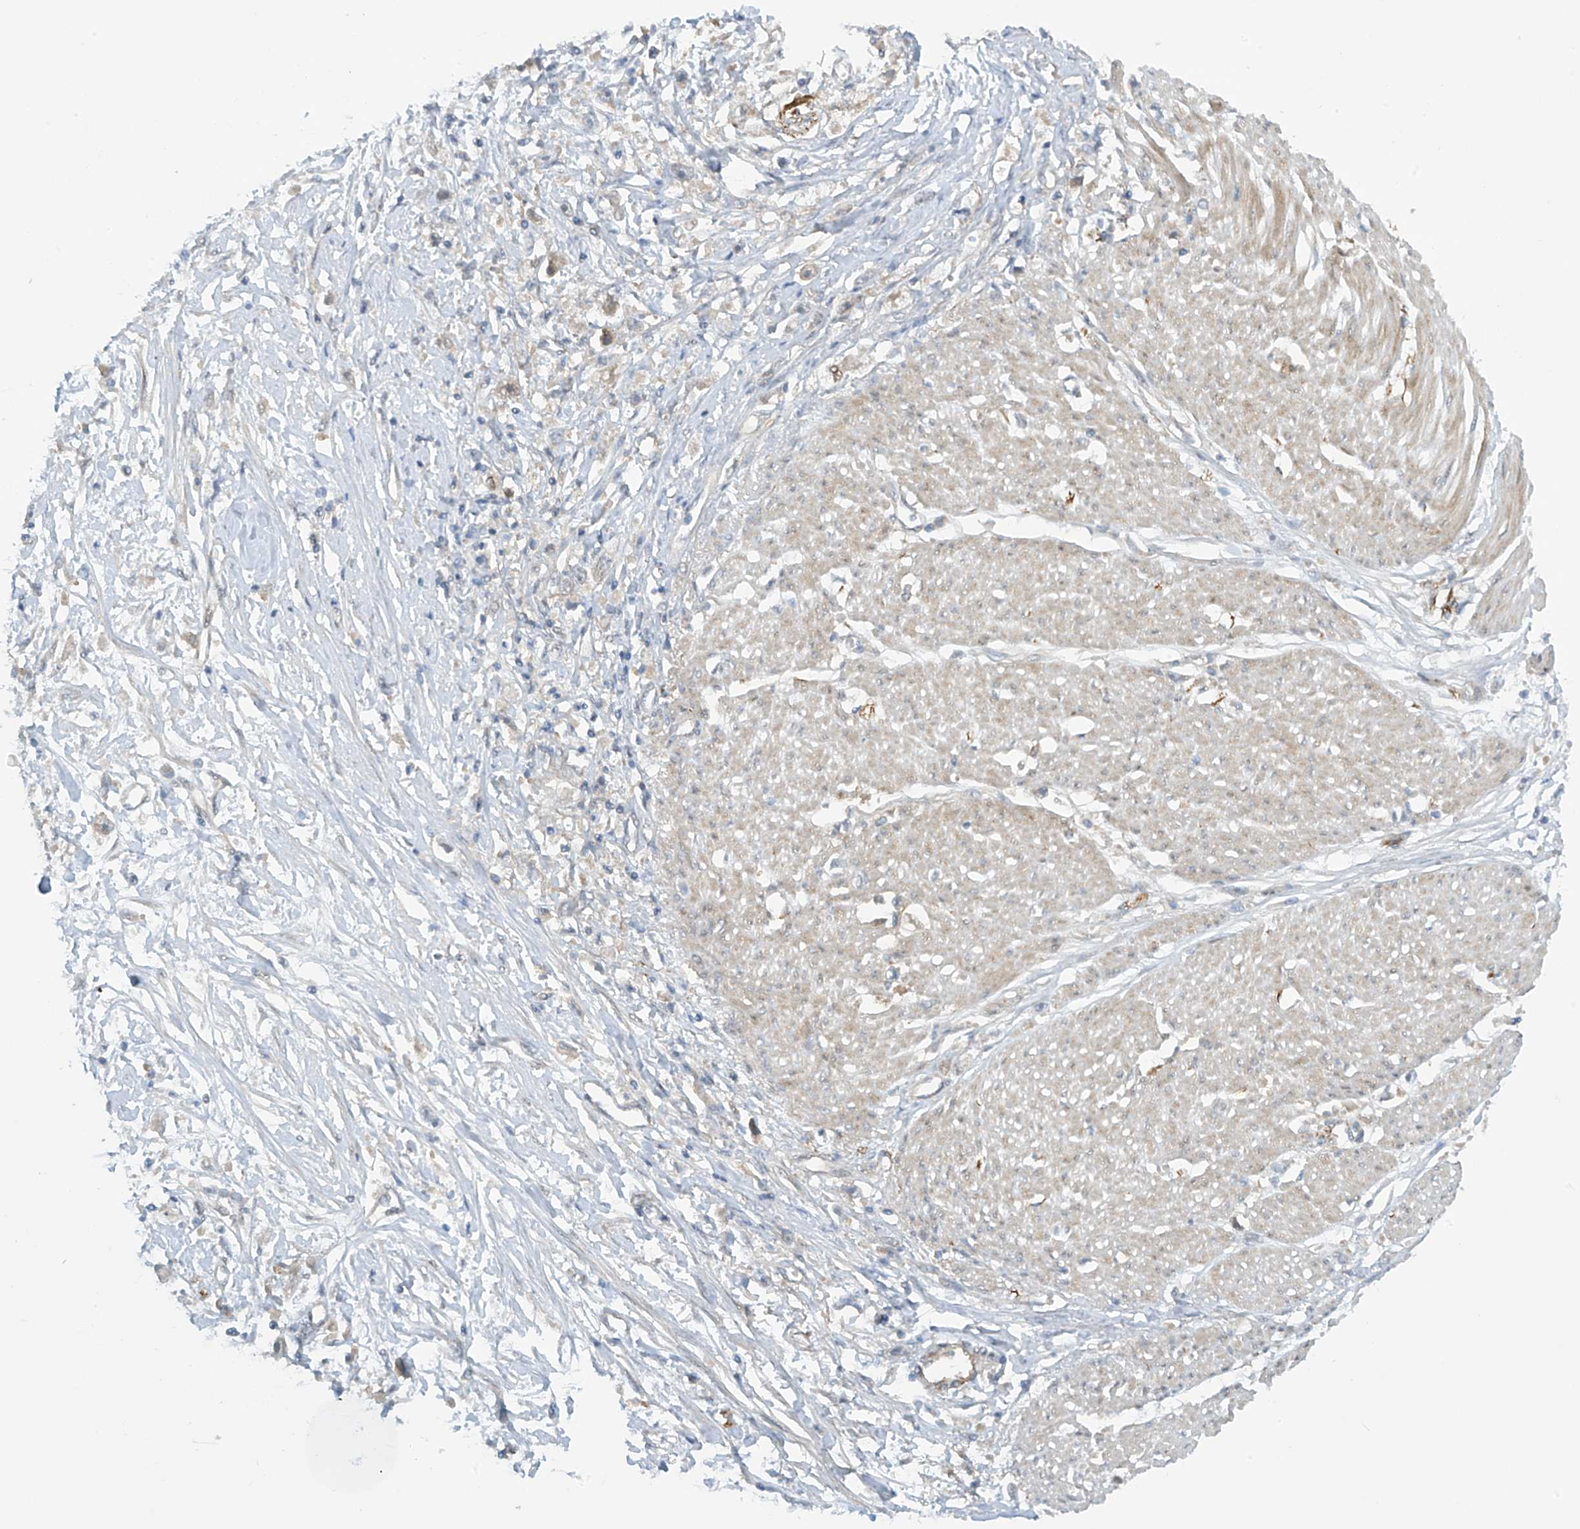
{"staining": {"intensity": "negative", "quantity": "none", "location": "none"}, "tissue": "stomach cancer", "cell_type": "Tumor cells", "image_type": "cancer", "snomed": [{"axis": "morphology", "description": "Adenocarcinoma, NOS"}, {"axis": "topography", "description": "Stomach"}], "caption": "This micrograph is of adenocarcinoma (stomach) stained with immunohistochemistry to label a protein in brown with the nuclei are counter-stained blue. There is no positivity in tumor cells.", "gene": "FSD1L", "patient": {"sex": "female", "age": 59}}